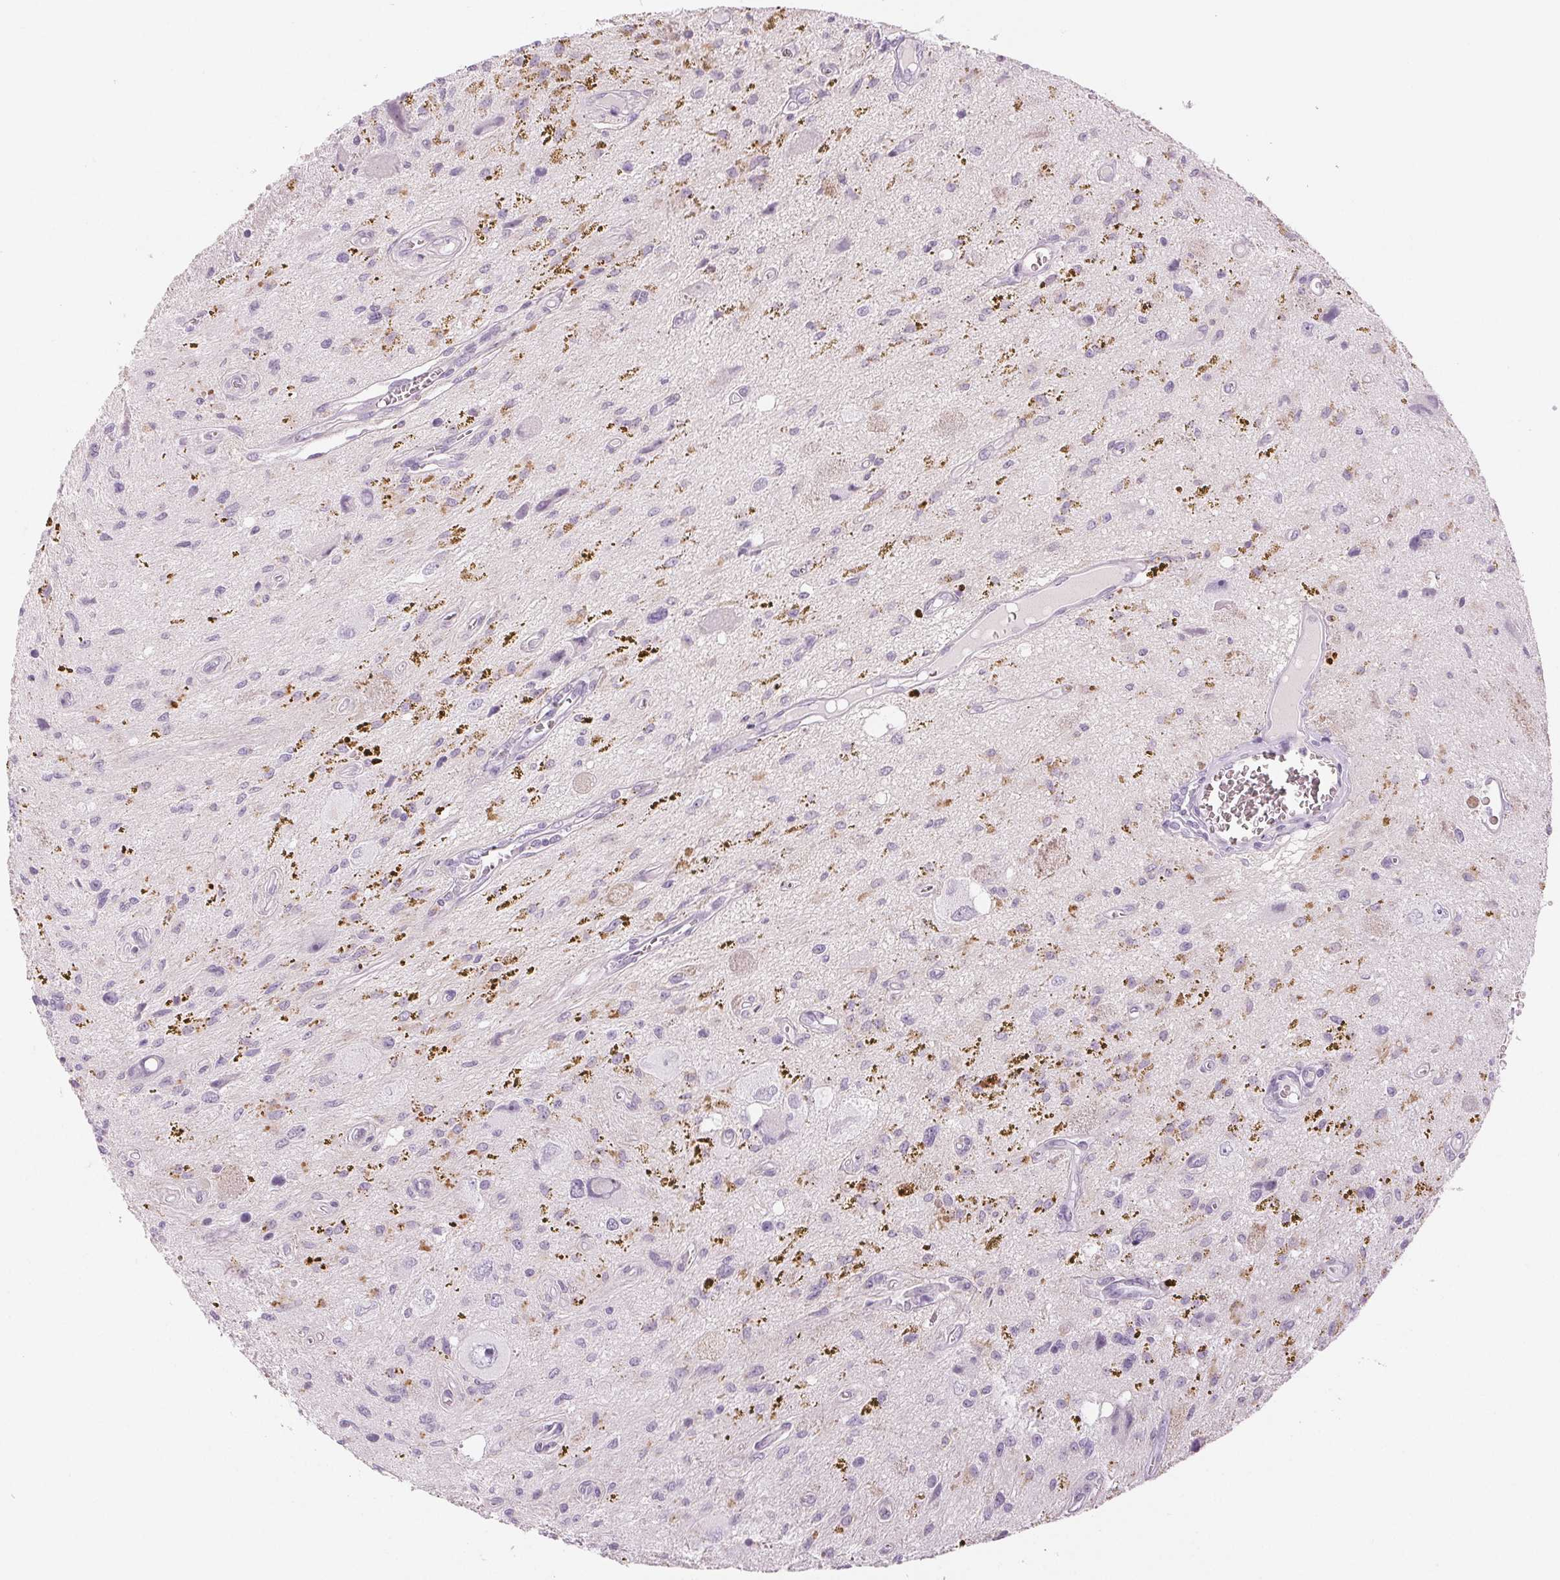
{"staining": {"intensity": "negative", "quantity": "none", "location": "none"}, "tissue": "glioma", "cell_type": "Tumor cells", "image_type": "cancer", "snomed": [{"axis": "morphology", "description": "Glioma, malignant, Low grade"}, {"axis": "topography", "description": "Cerebellum"}], "caption": "Immunohistochemical staining of human glioma shows no significant positivity in tumor cells. (DAB (3,3'-diaminobenzidine) immunohistochemistry (IHC), high magnification).", "gene": "EHHADH", "patient": {"sex": "female", "age": 14}}